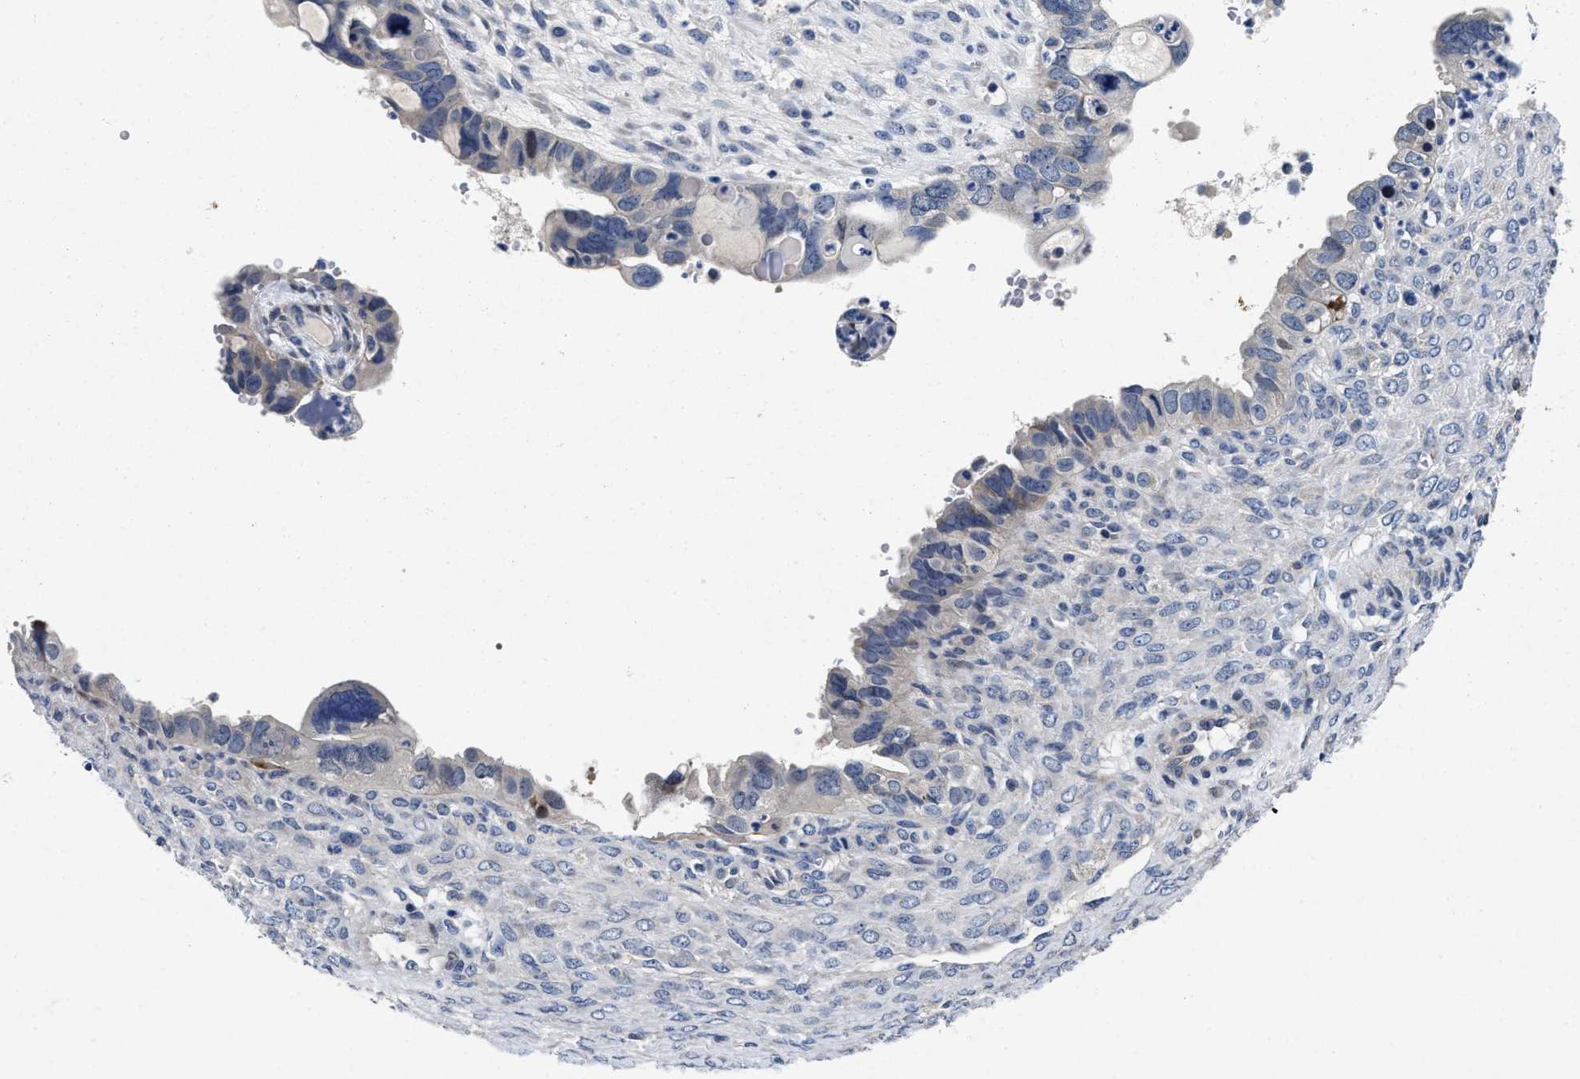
{"staining": {"intensity": "moderate", "quantity": "<25%", "location": "cytoplasmic/membranous"}, "tissue": "ovarian cancer", "cell_type": "Tumor cells", "image_type": "cancer", "snomed": [{"axis": "morphology", "description": "Cystadenocarcinoma, serous, NOS"}, {"axis": "topography", "description": "Ovary"}], "caption": "A brown stain labels moderate cytoplasmic/membranous staining of a protein in human ovarian serous cystadenocarcinoma tumor cells.", "gene": "LAD1", "patient": {"sex": "female", "age": 79}}